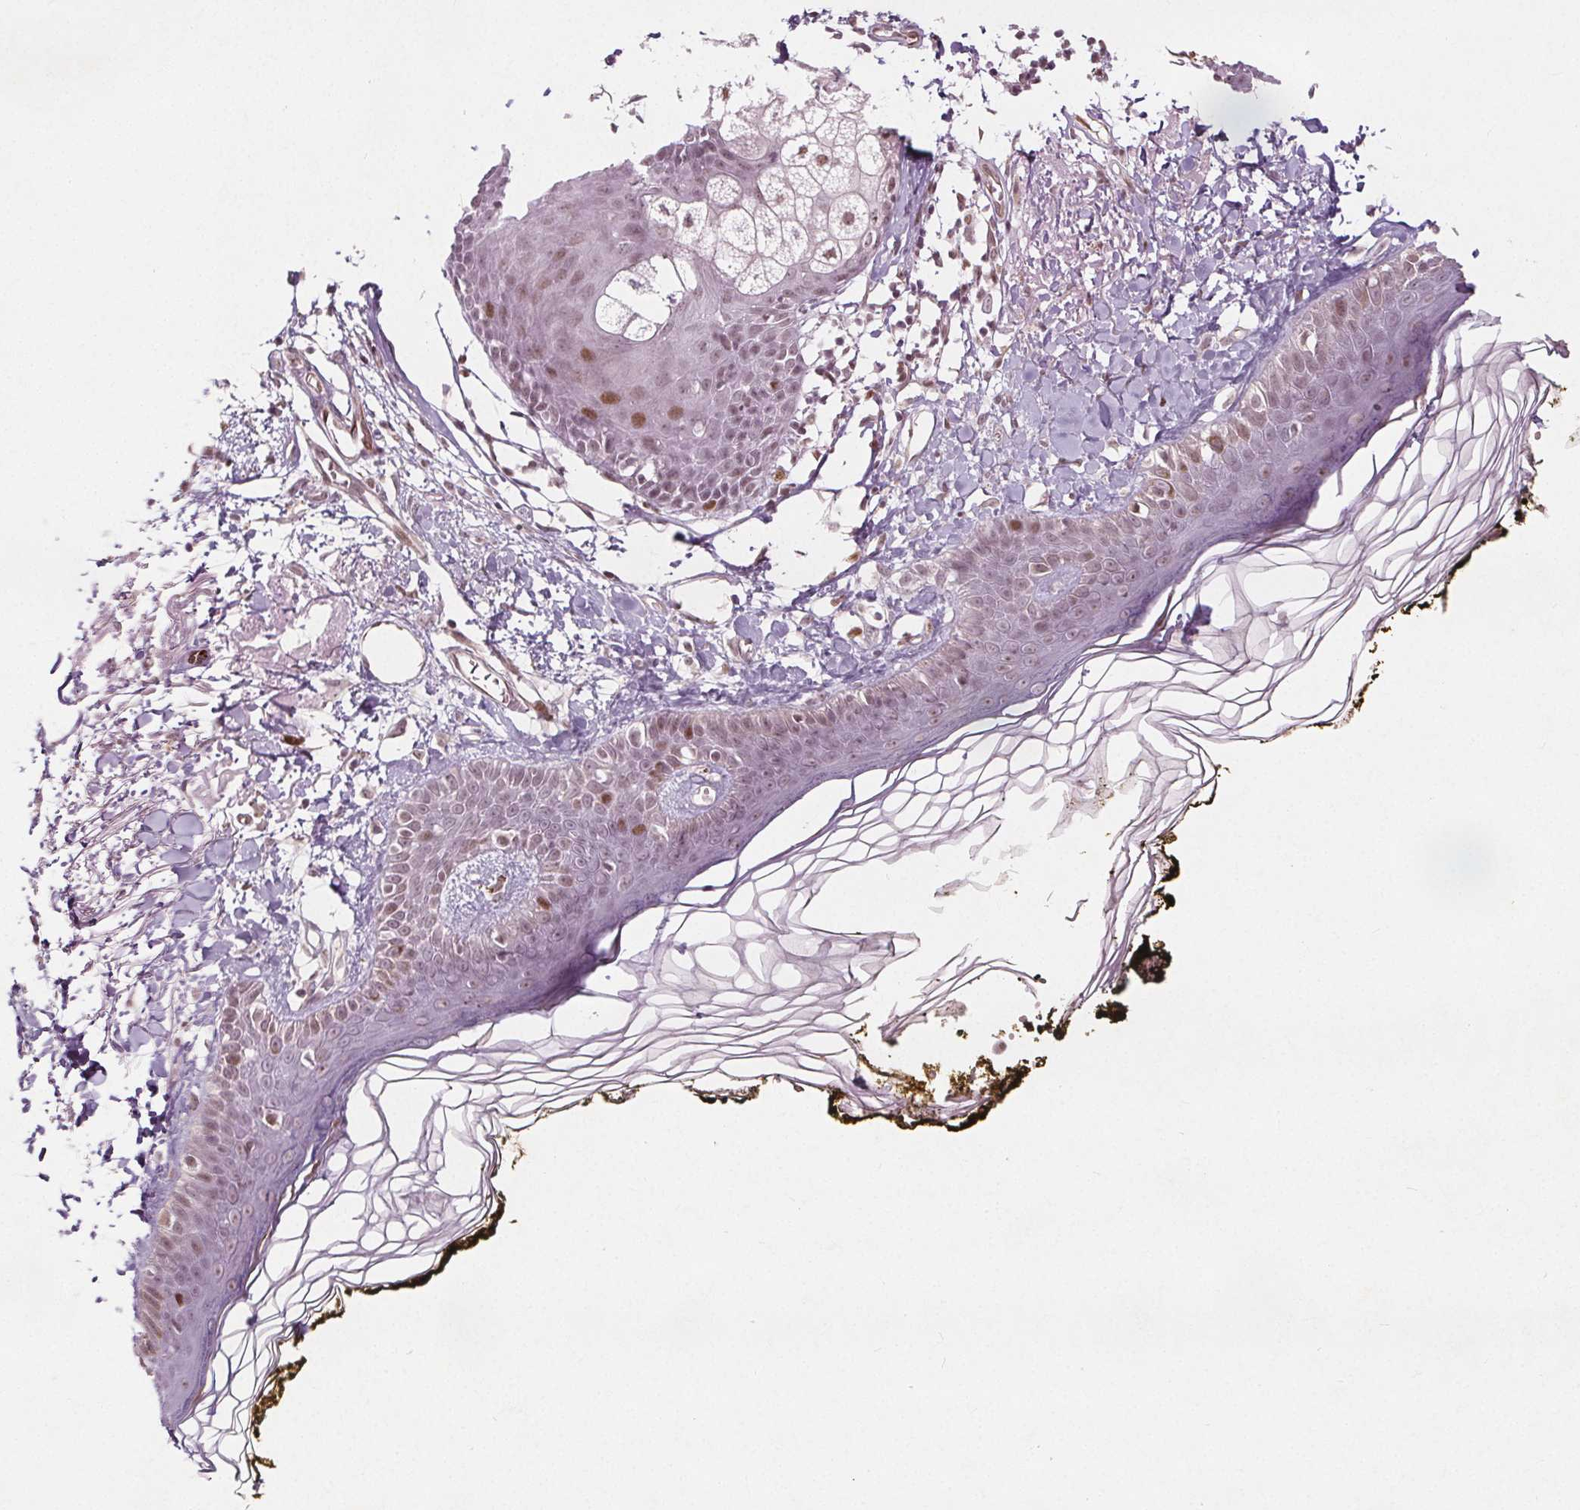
{"staining": {"intensity": "weak", "quantity": "<25%", "location": "nuclear"}, "tissue": "skin", "cell_type": "Fibroblasts", "image_type": "normal", "snomed": [{"axis": "morphology", "description": "Normal tissue, NOS"}, {"axis": "topography", "description": "Skin"}], "caption": "A micrograph of human skin is negative for staining in fibroblasts. (DAB IHC with hematoxylin counter stain).", "gene": "TAF6L", "patient": {"sex": "male", "age": 76}}